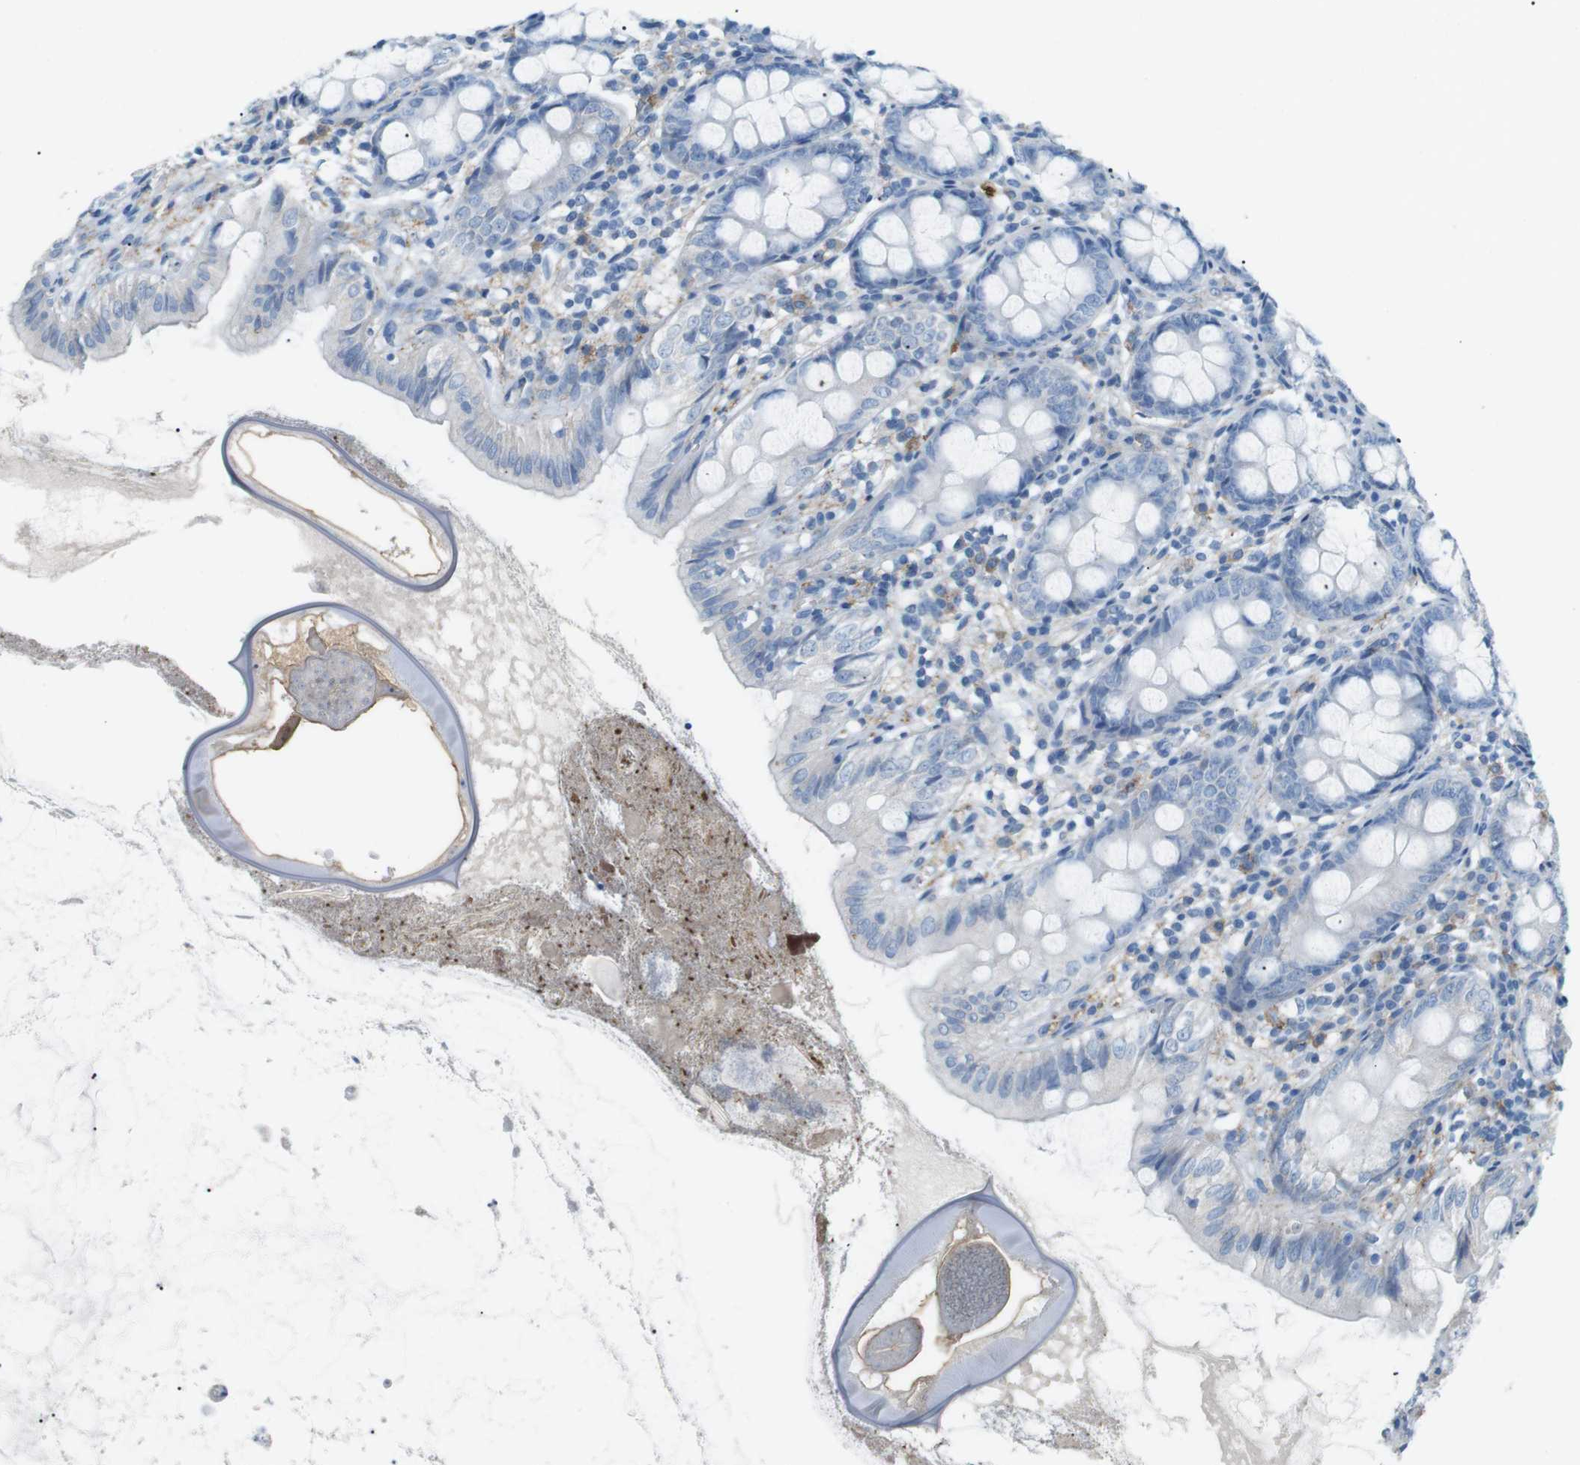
{"staining": {"intensity": "negative", "quantity": "none", "location": "none"}, "tissue": "appendix", "cell_type": "Glandular cells", "image_type": "normal", "snomed": [{"axis": "morphology", "description": "Normal tissue, NOS"}, {"axis": "topography", "description": "Appendix"}], "caption": "A high-resolution histopathology image shows immunohistochemistry (IHC) staining of unremarkable appendix, which demonstrates no significant expression in glandular cells.", "gene": "VAMP1", "patient": {"sex": "female", "age": 77}}